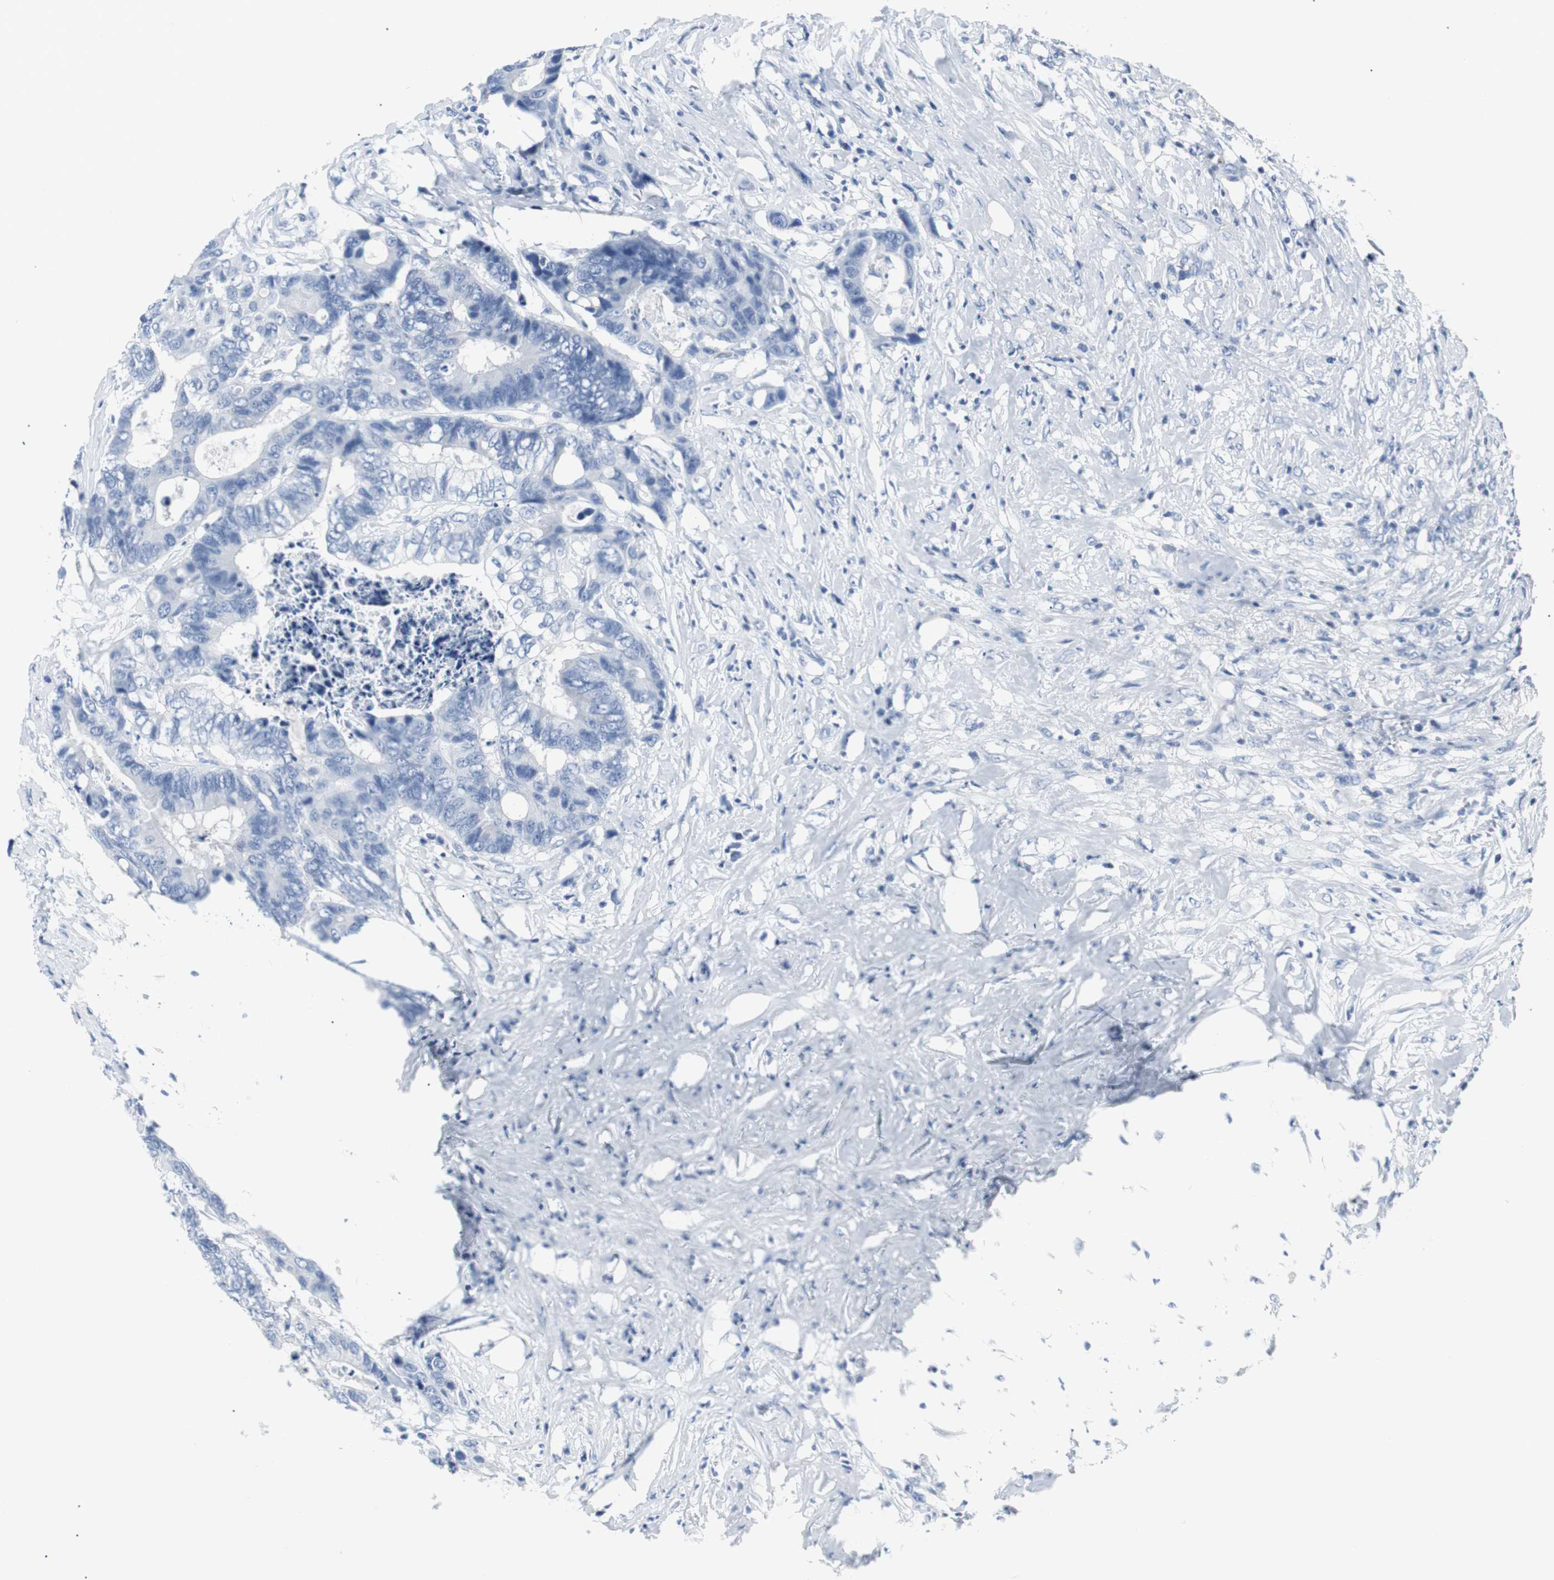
{"staining": {"intensity": "negative", "quantity": "none", "location": "none"}, "tissue": "colorectal cancer", "cell_type": "Tumor cells", "image_type": "cancer", "snomed": [{"axis": "morphology", "description": "Adenocarcinoma, NOS"}, {"axis": "topography", "description": "Rectum"}], "caption": "An image of human adenocarcinoma (colorectal) is negative for staining in tumor cells.", "gene": "GAP43", "patient": {"sex": "male", "age": 55}}